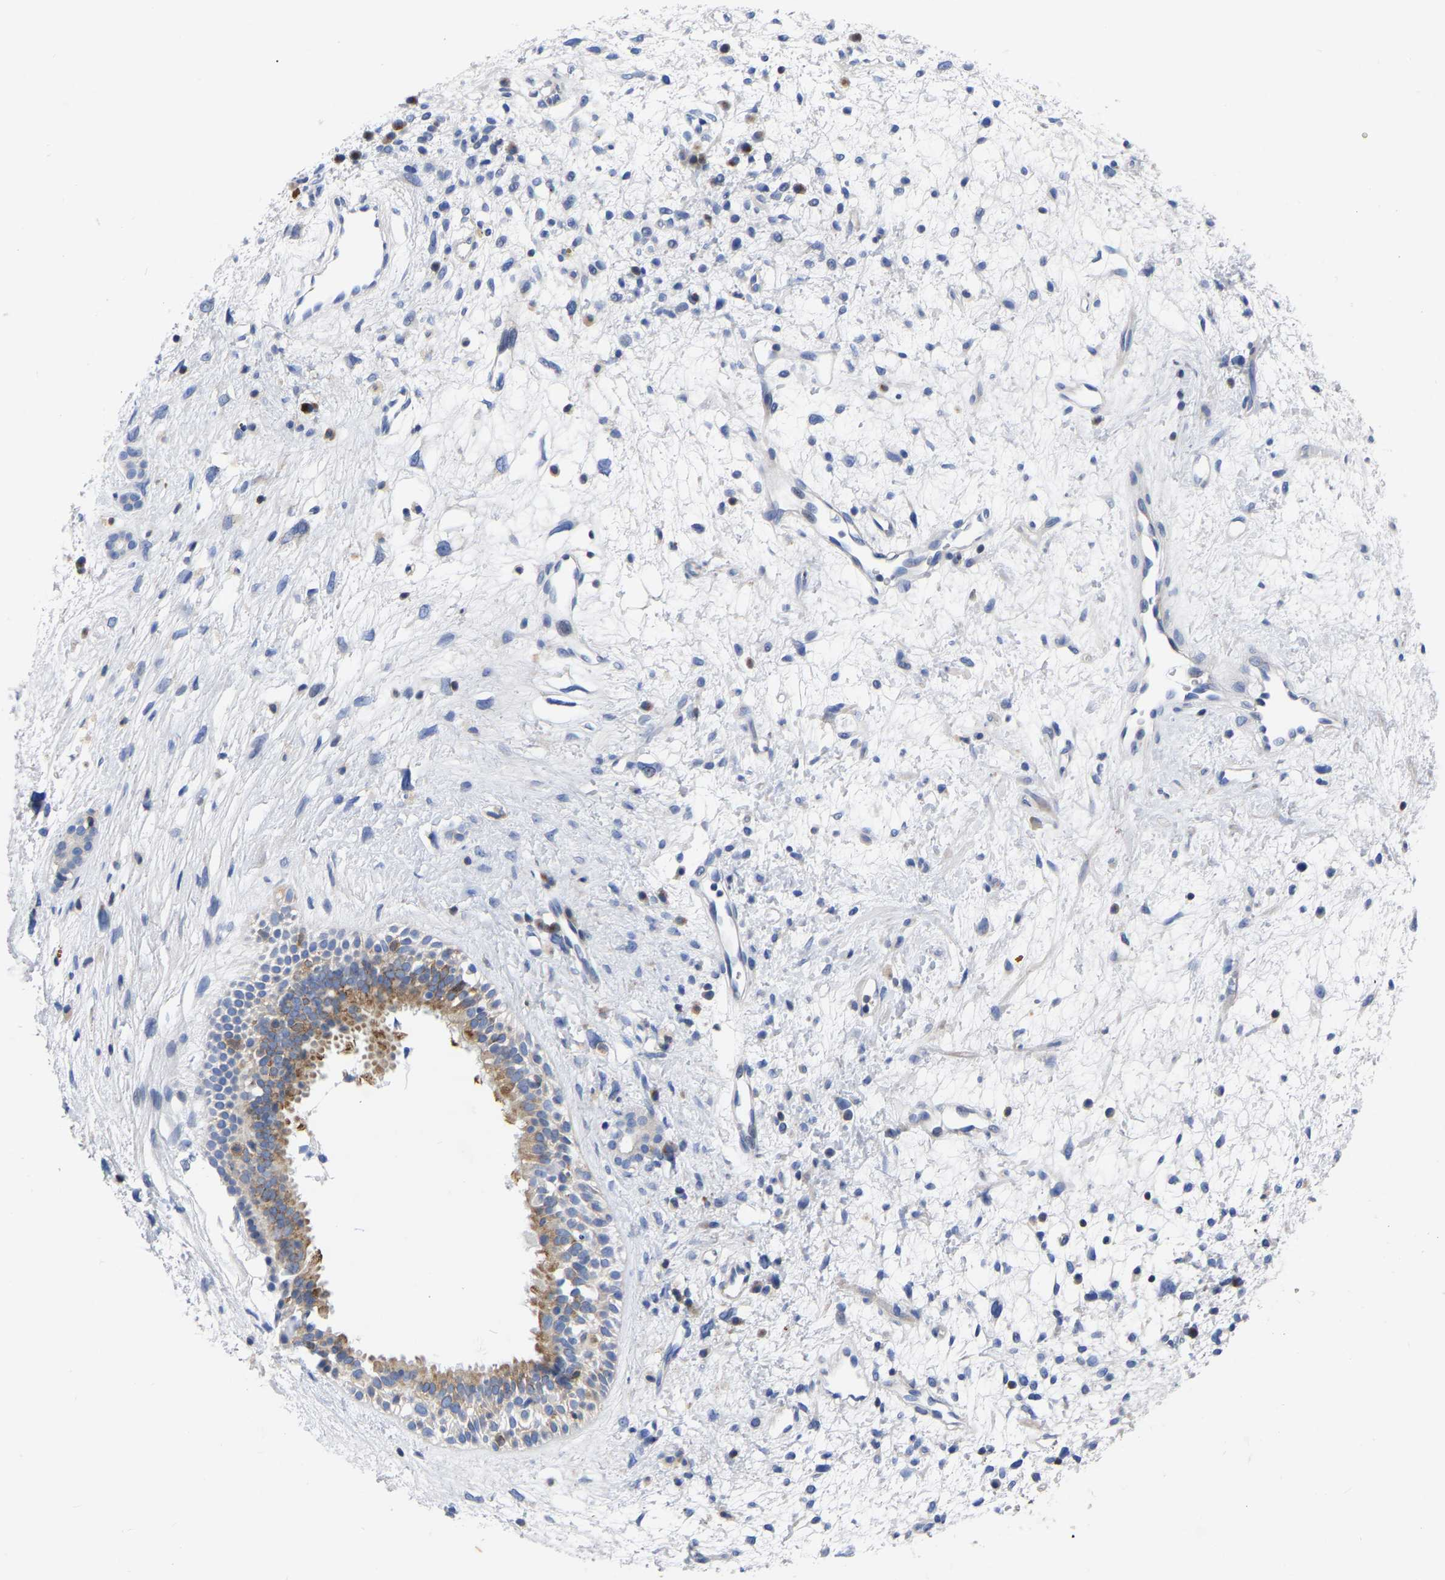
{"staining": {"intensity": "strong", "quantity": "25%-75%", "location": "cytoplasmic/membranous"}, "tissue": "nasopharynx", "cell_type": "Respiratory epithelial cells", "image_type": "normal", "snomed": [{"axis": "morphology", "description": "Normal tissue, NOS"}, {"axis": "topography", "description": "Nasopharynx"}], "caption": "Brown immunohistochemical staining in normal nasopharynx exhibits strong cytoplasmic/membranous staining in approximately 25%-75% of respiratory epithelial cells.", "gene": "PTPN7", "patient": {"sex": "male", "age": 22}}